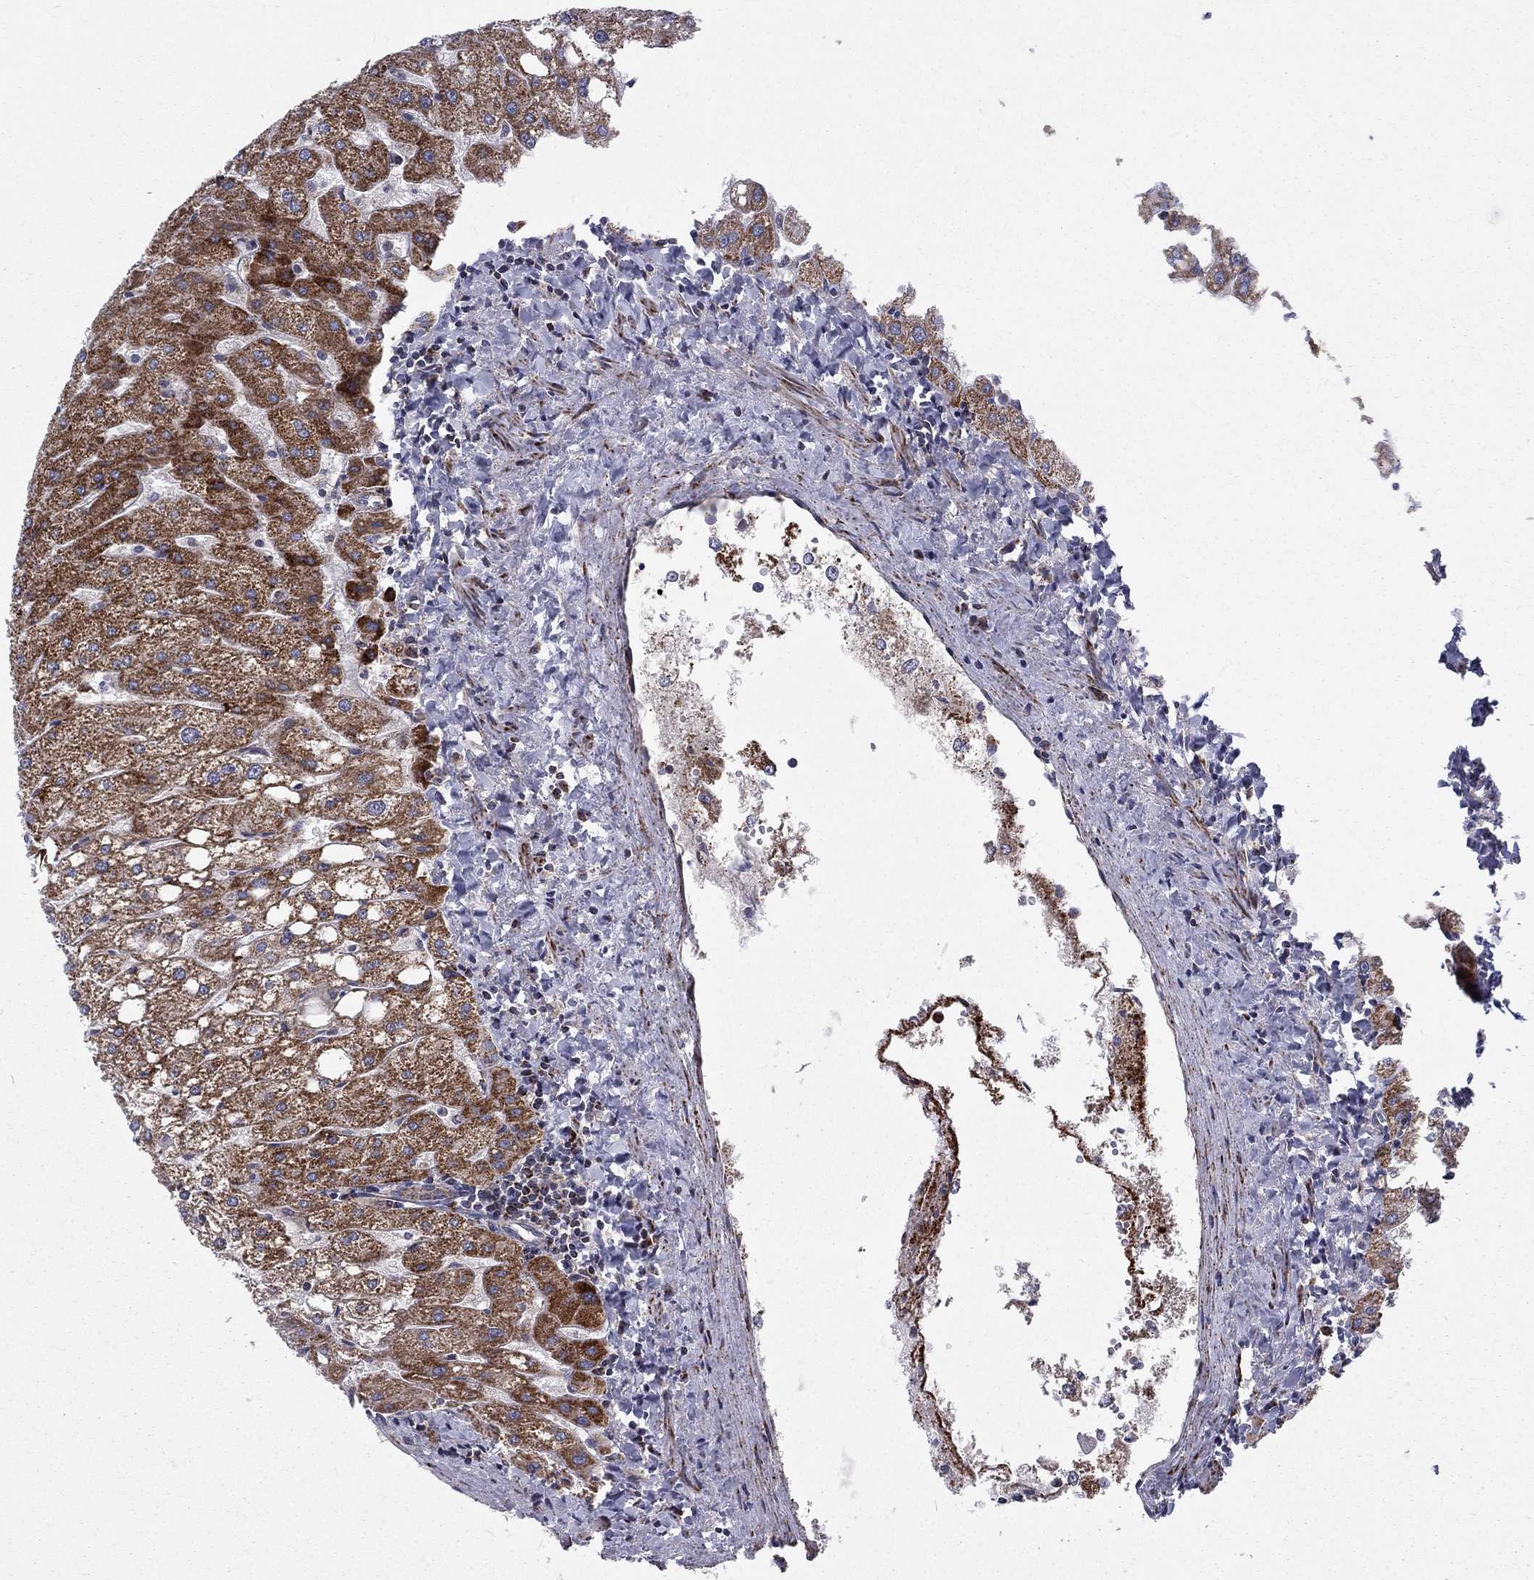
{"staining": {"intensity": "negative", "quantity": "none", "location": "none"}, "tissue": "liver", "cell_type": "Cholangiocytes", "image_type": "normal", "snomed": [{"axis": "morphology", "description": "Normal tissue, NOS"}, {"axis": "topography", "description": "Liver"}], "caption": "Immunohistochemical staining of normal human liver exhibits no significant staining in cholangiocytes.", "gene": "ALDH1B1", "patient": {"sex": "male", "age": 67}}